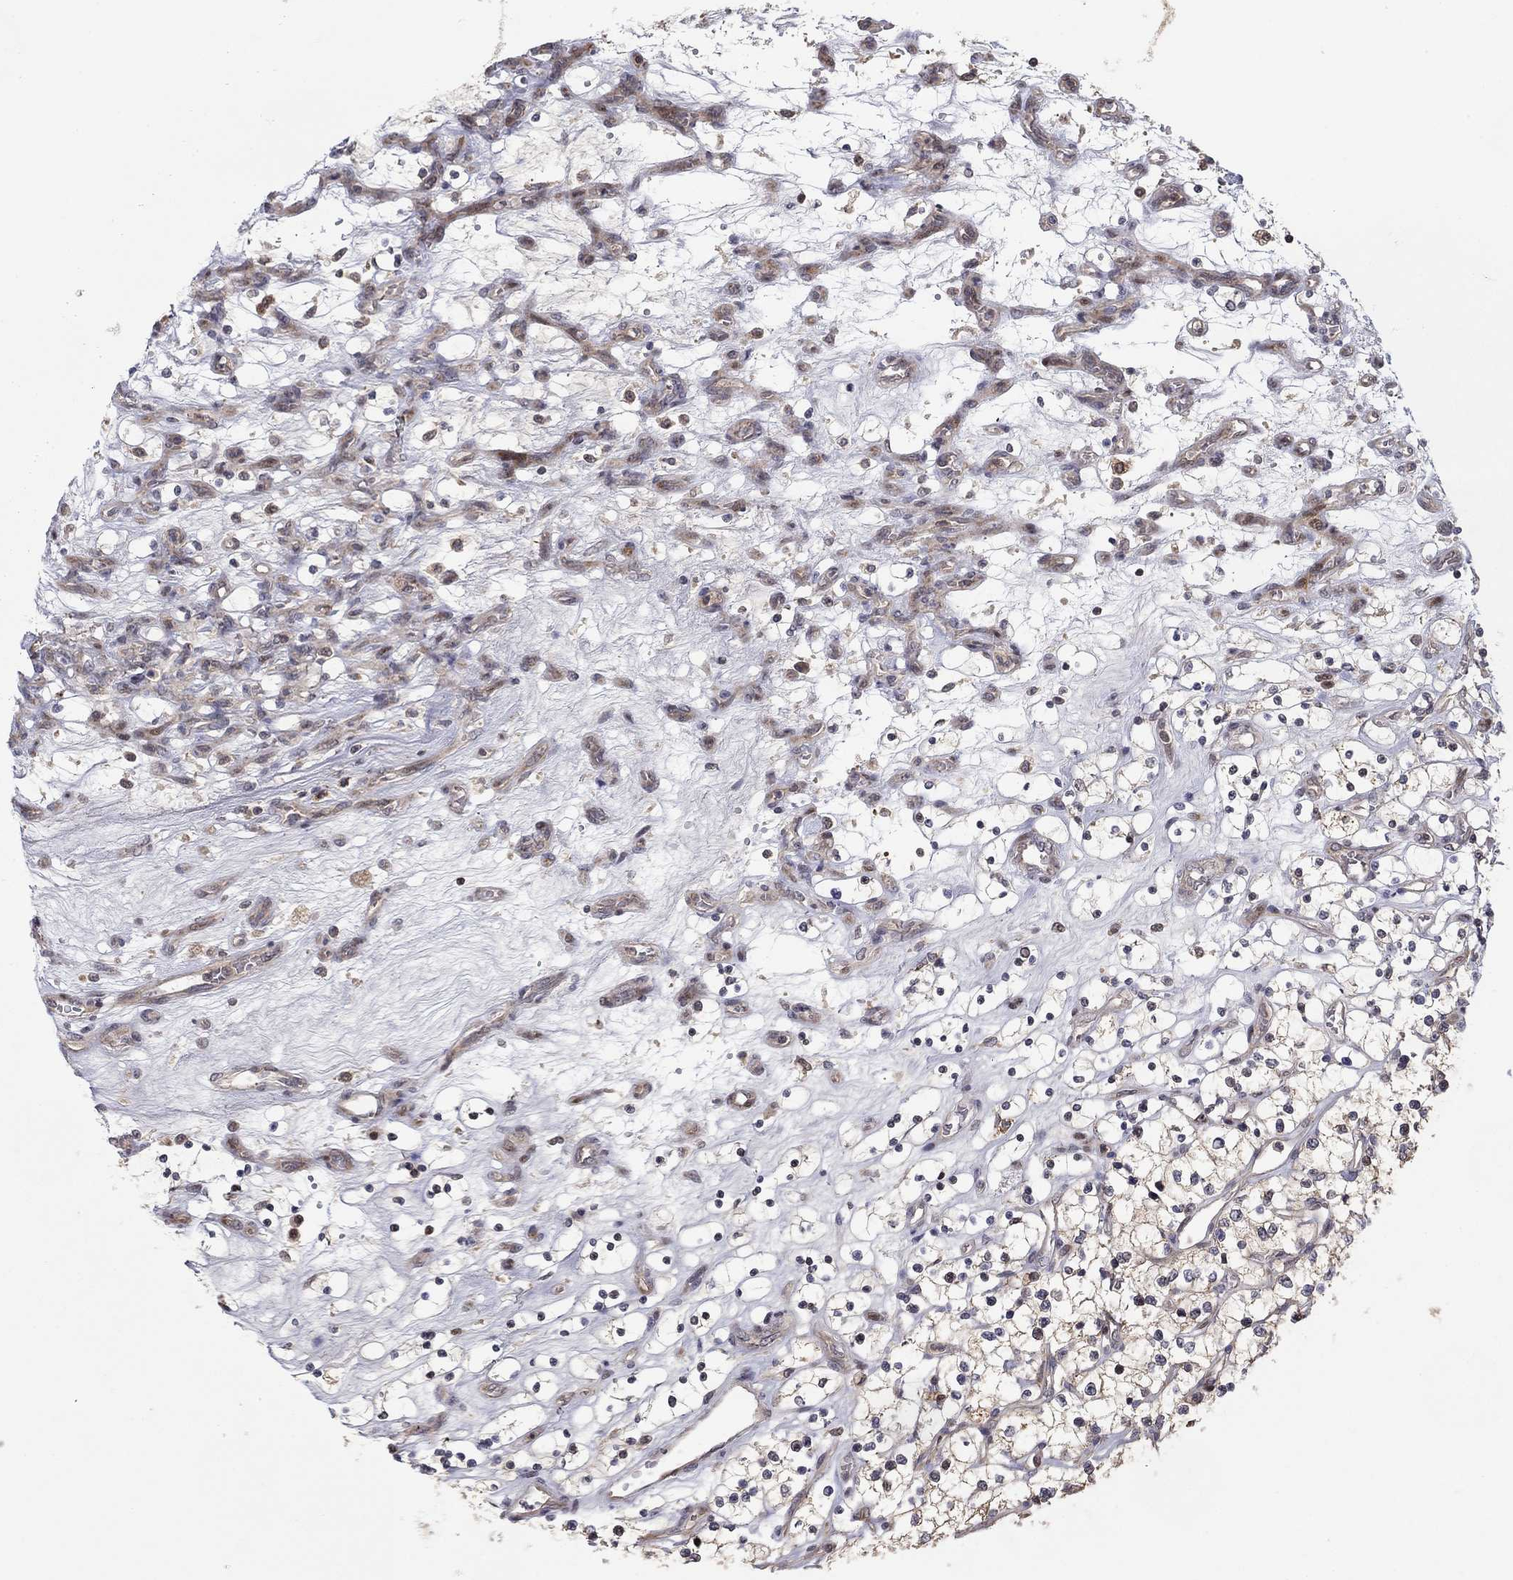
{"staining": {"intensity": "weak", "quantity": ">75%", "location": "cytoplasmic/membranous"}, "tissue": "renal cancer", "cell_type": "Tumor cells", "image_type": "cancer", "snomed": [{"axis": "morphology", "description": "Adenocarcinoma, NOS"}, {"axis": "topography", "description": "Kidney"}], "caption": "Tumor cells exhibit low levels of weak cytoplasmic/membranous positivity in approximately >75% of cells in human renal adenocarcinoma.", "gene": "LPCAT4", "patient": {"sex": "female", "age": 69}}